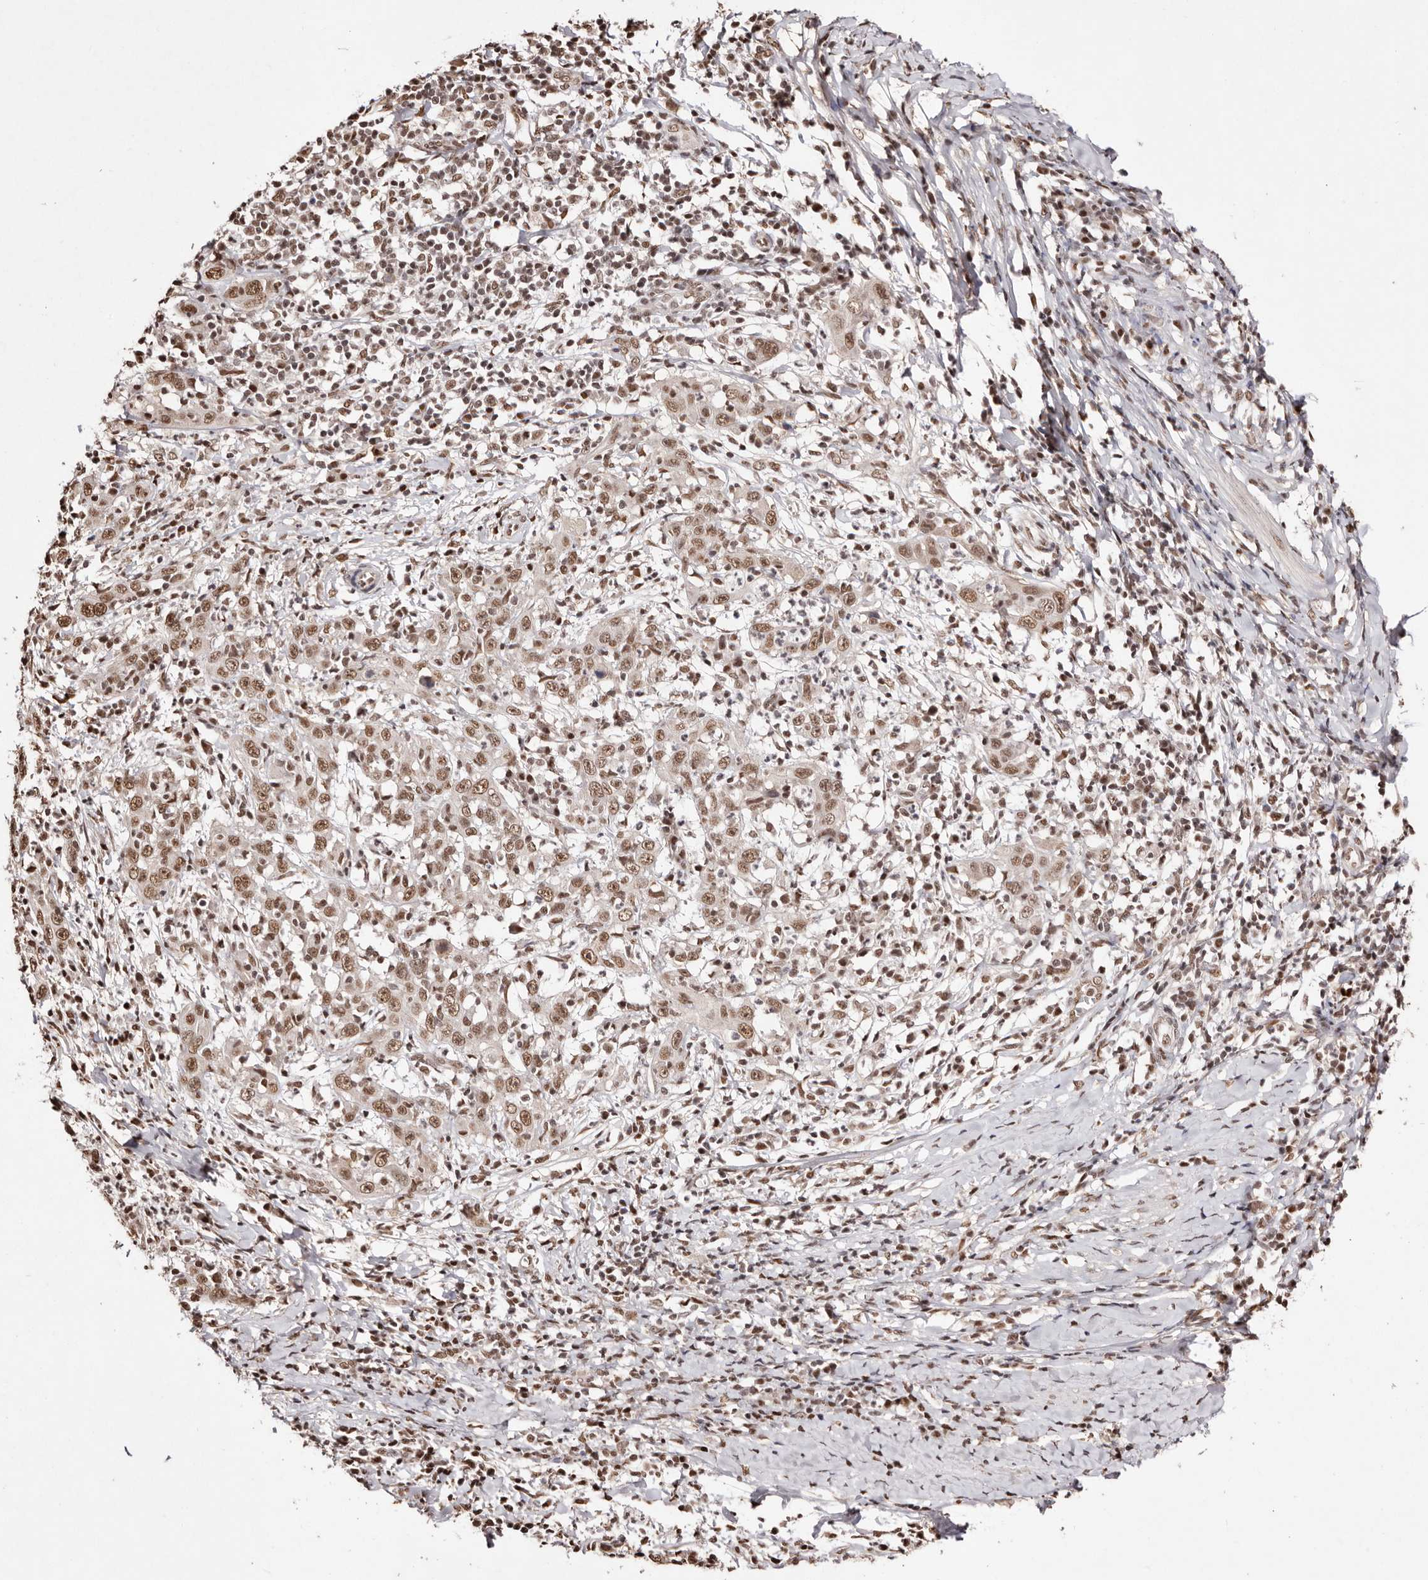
{"staining": {"intensity": "moderate", "quantity": ">75%", "location": "nuclear"}, "tissue": "cervical cancer", "cell_type": "Tumor cells", "image_type": "cancer", "snomed": [{"axis": "morphology", "description": "Squamous cell carcinoma, NOS"}, {"axis": "topography", "description": "Cervix"}], "caption": "DAB (3,3'-diaminobenzidine) immunohistochemical staining of squamous cell carcinoma (cervical) reveals moderate nuclear protein expression in approximately >75% of tumor cells. (IHC, brightfield microscopy, high magnification).", "gene": "BICRAL", "patient": {"sex": "female", "age": 46}}